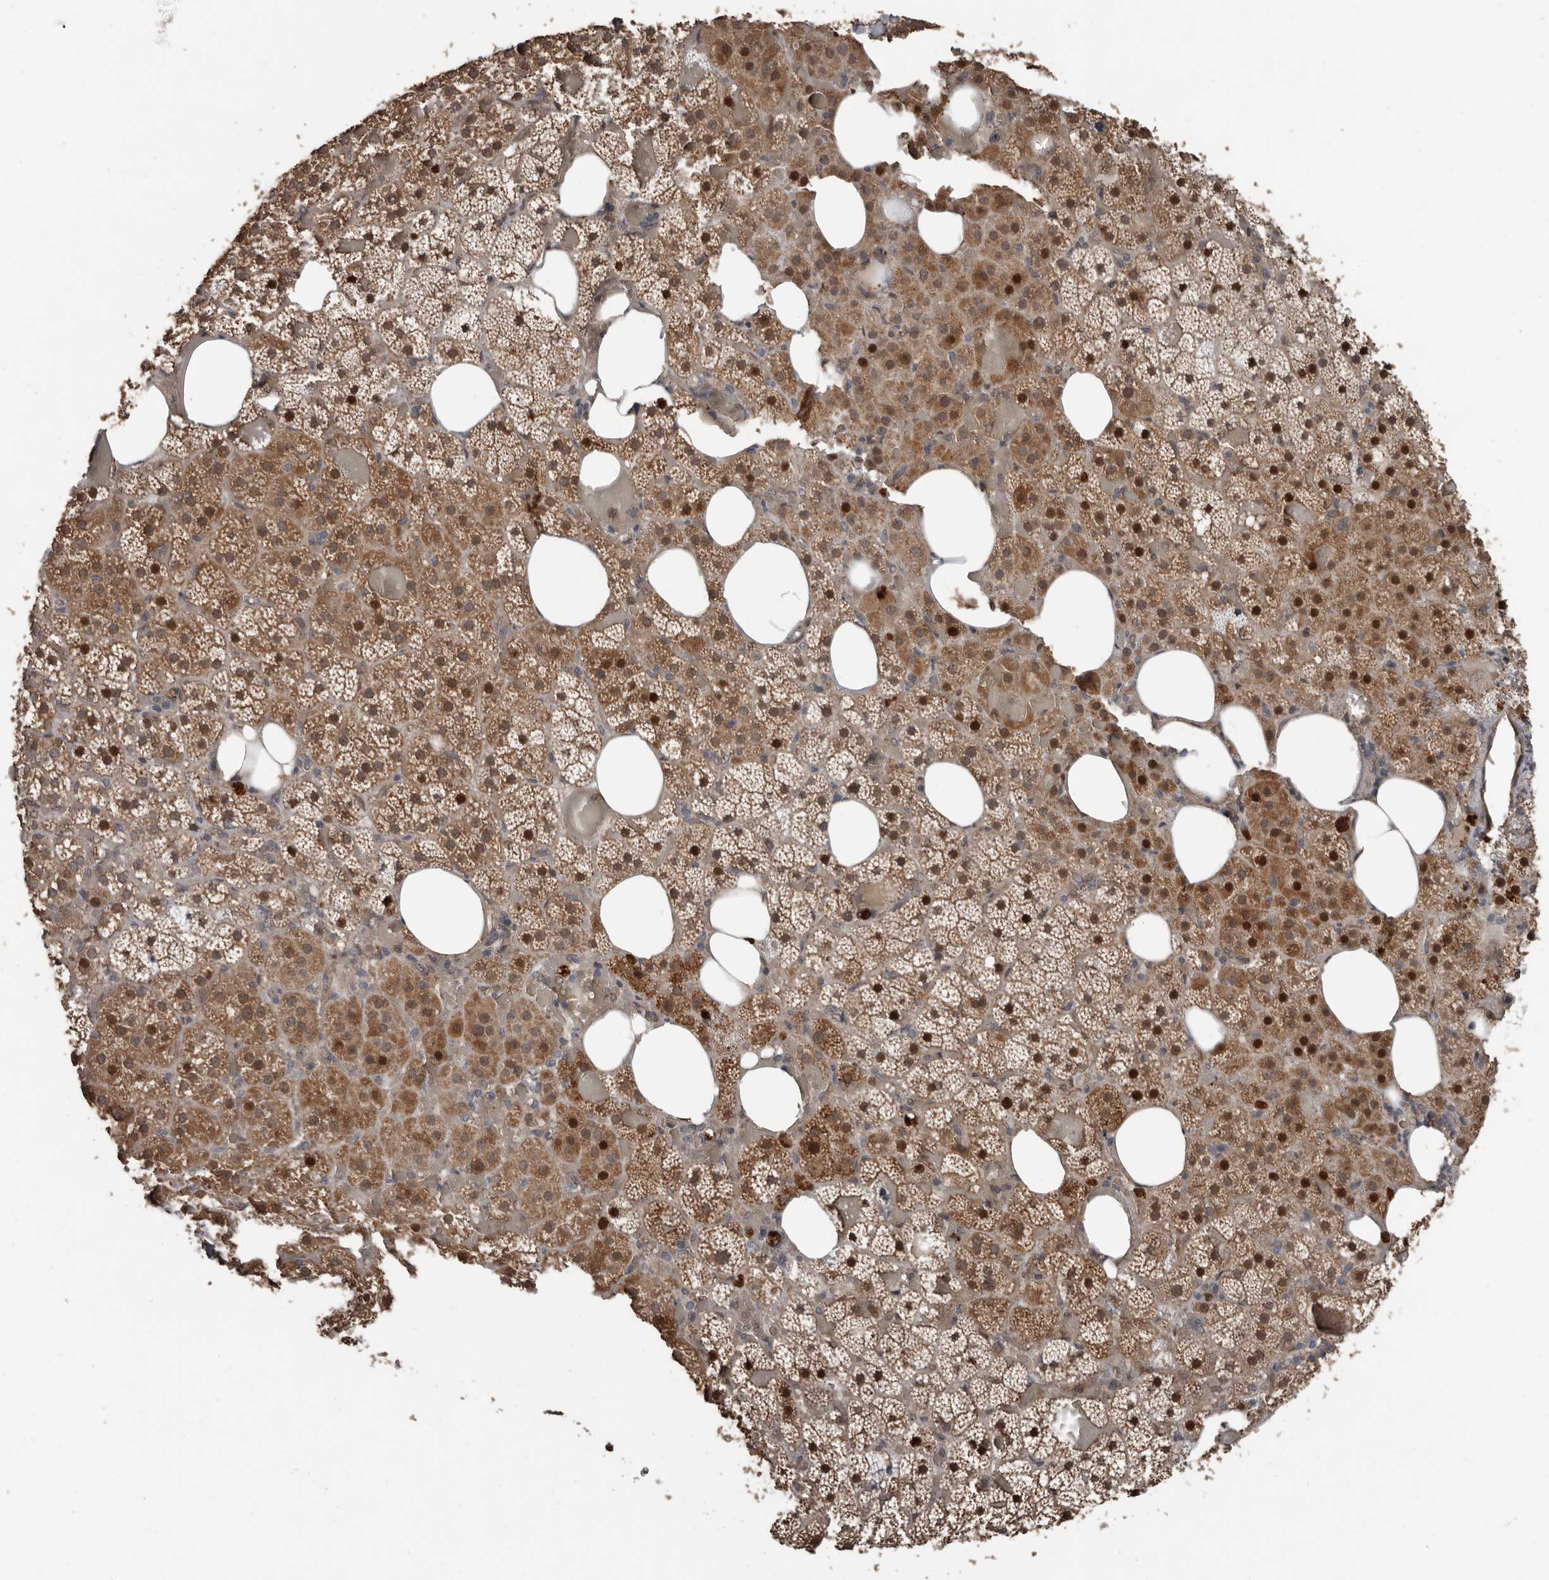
{"staining": {"intensity": "strong", "quantity": ">75%", "location": "cytoplasmic/membranous,nuclear"}, "tissue": "adrenal gland", "cell_type": "Glandular cells", "image_type": "normal", "snomed": [{"axis": "morphology", "description": "Normal tissue, NOS"}, {"axis": "topography", "description": "Adrenal gland"}], "caption": "IHC (DAB) staining of normal adrenal gland exhibits strong cytoplasmic/membranous,nuclear protein staining in approximately >75% of glandular cells.", "gene": "FSBP", "patient": {"sex": "female", "age": 59}}